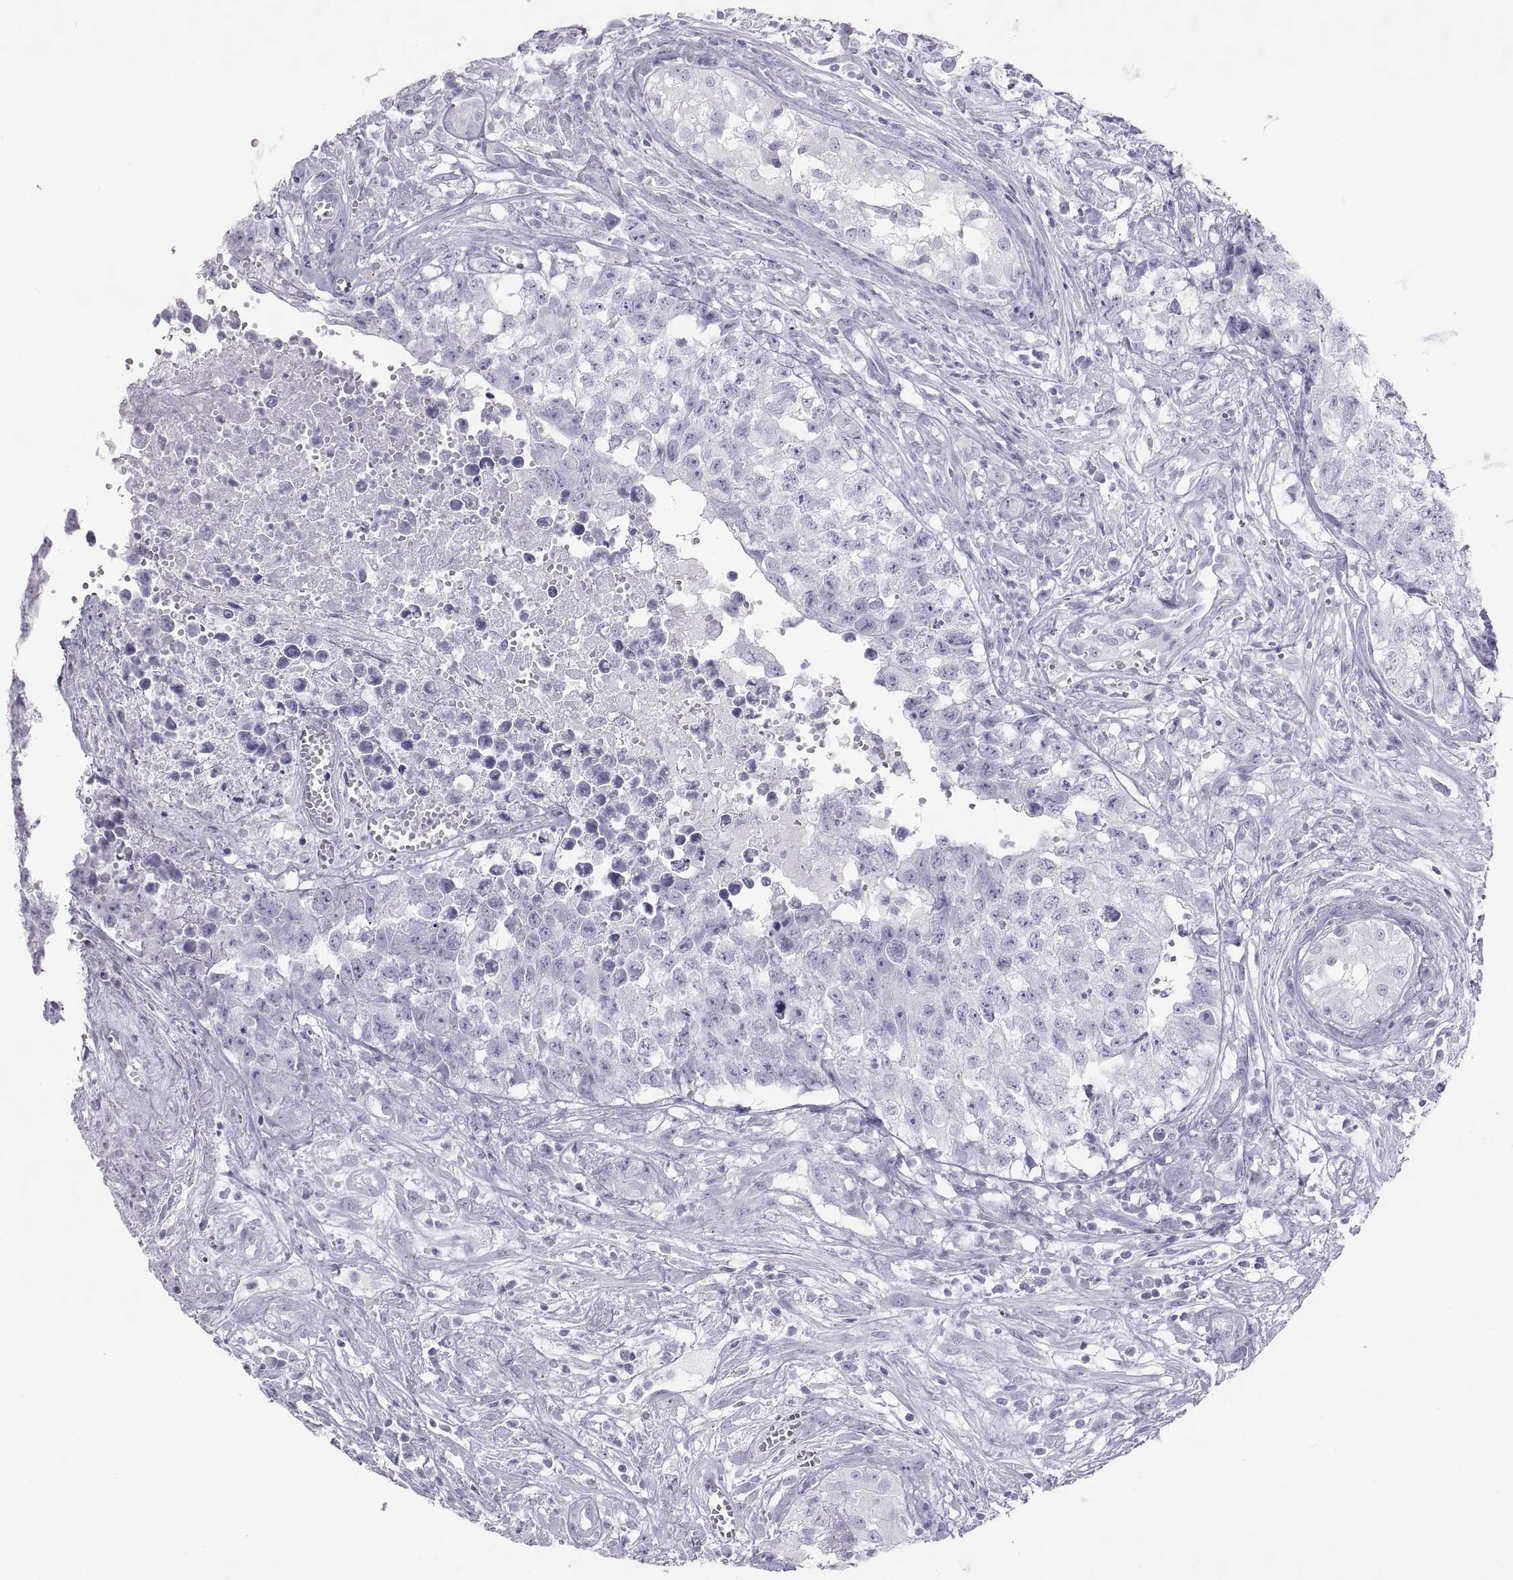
{"staining": {"intensity": "negative", "quantity": "none", "location": "none"}, "tissue": "testis cancer", "cell_type": "Tumor cells", "image_type": "cancer", "snomed": [{"axis": "morphology", "description": "Seminoma, NOS"}, {"axis": "morphology", "description": "Carcinoma, Embryonal, NOS"}, {"axis": "topography", "description": "Testis"}], "caption": "The IHC micrograph has no significant expression in tumor cells of testis seminoma tissue.", "gene": "SEMG1", "patient": {"sex": "male", "age": 22}}